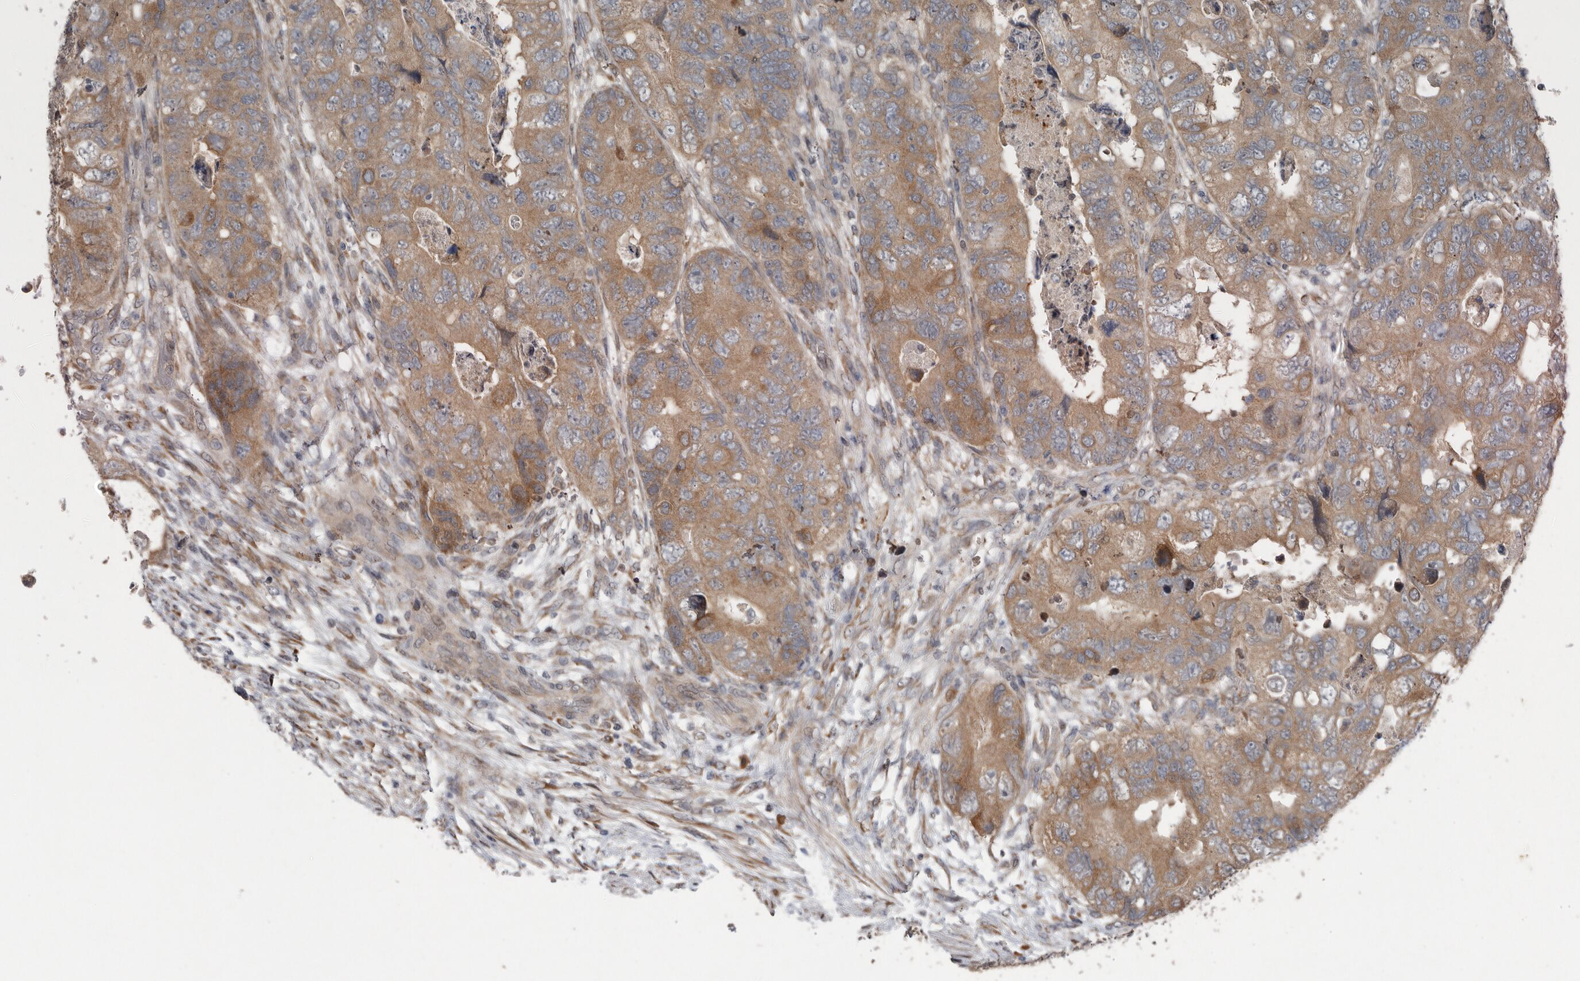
{"staining": {"intensity": "moderate", "quantity": ">75%", "location": "cytoplasmic/membranous"}, "tissue": "colorectal cancer", "cell_type": "Tumor cells", "image_type": "cancer", "snomed": [{"axis": "morphology", "description": "Adenocarcinoma, NOS"}, {"axis": "topography", "description": "Rectum"}], "caption": "Protein expression analysis of human adenocarcinoma (colorectal) reveals moderate cytoplasmic/membranous positivity in approximately >75% of tumor cells.", "gene": "CHML", "patient": {"sex": "male", "age": 63}}